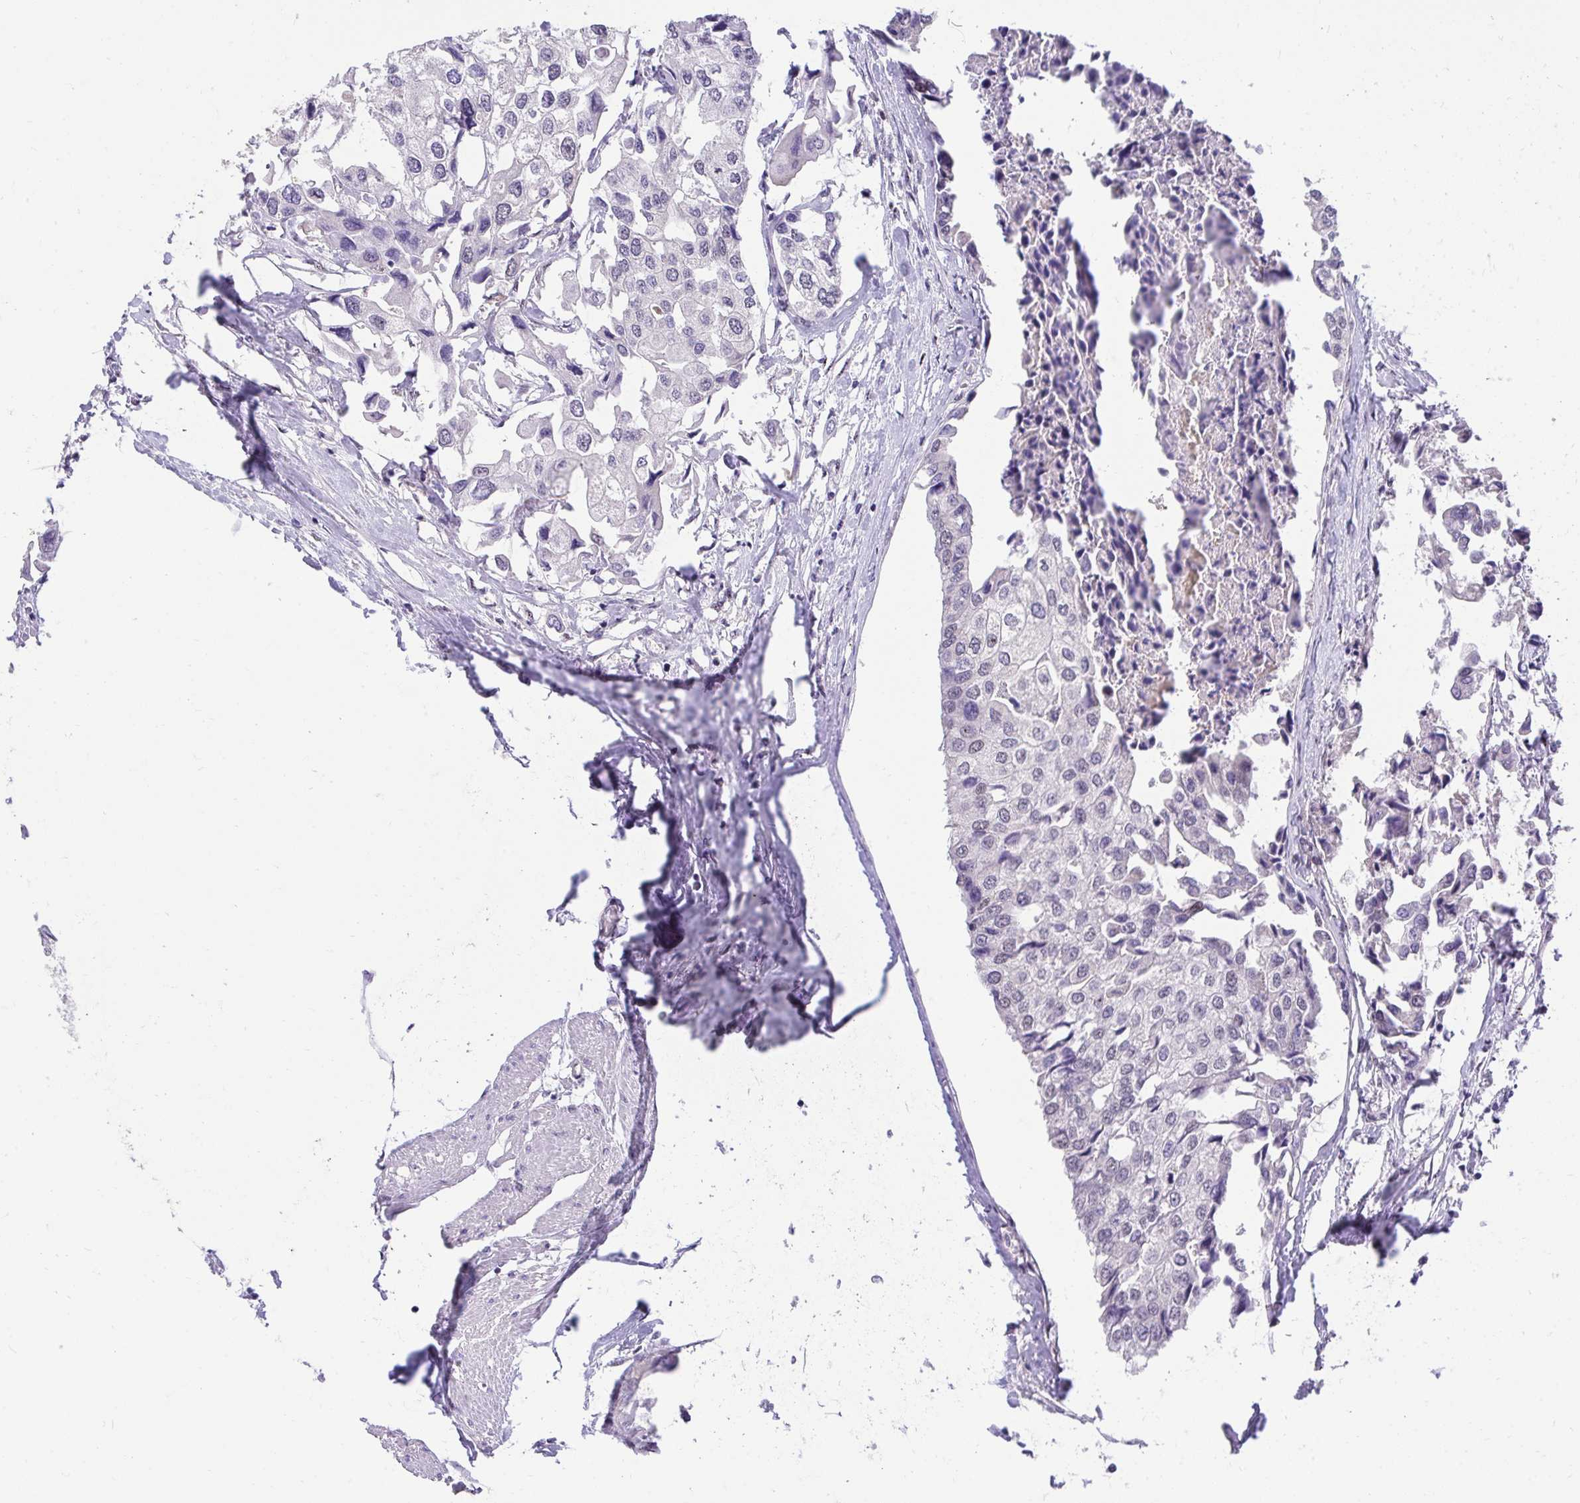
{"staining": {"intensity": "negative", "quantity": "none", "location": "none"}, "tissue": "urothelial cancer", "cell_type": "Tumor cells", "image_type": "cancer", "snomed": [{"axis": "morphology", "description": "Urothelial carcinoma, High grade"}, {"axis": "topography", "description": "Urinary bladder"}], "caption": "DAB immunohistochemical staining of urothelial cancer exhibits no significant staining in tumor cells.", "gene": "HOXA4", "patient": {"sex": "male", "age": 64}}